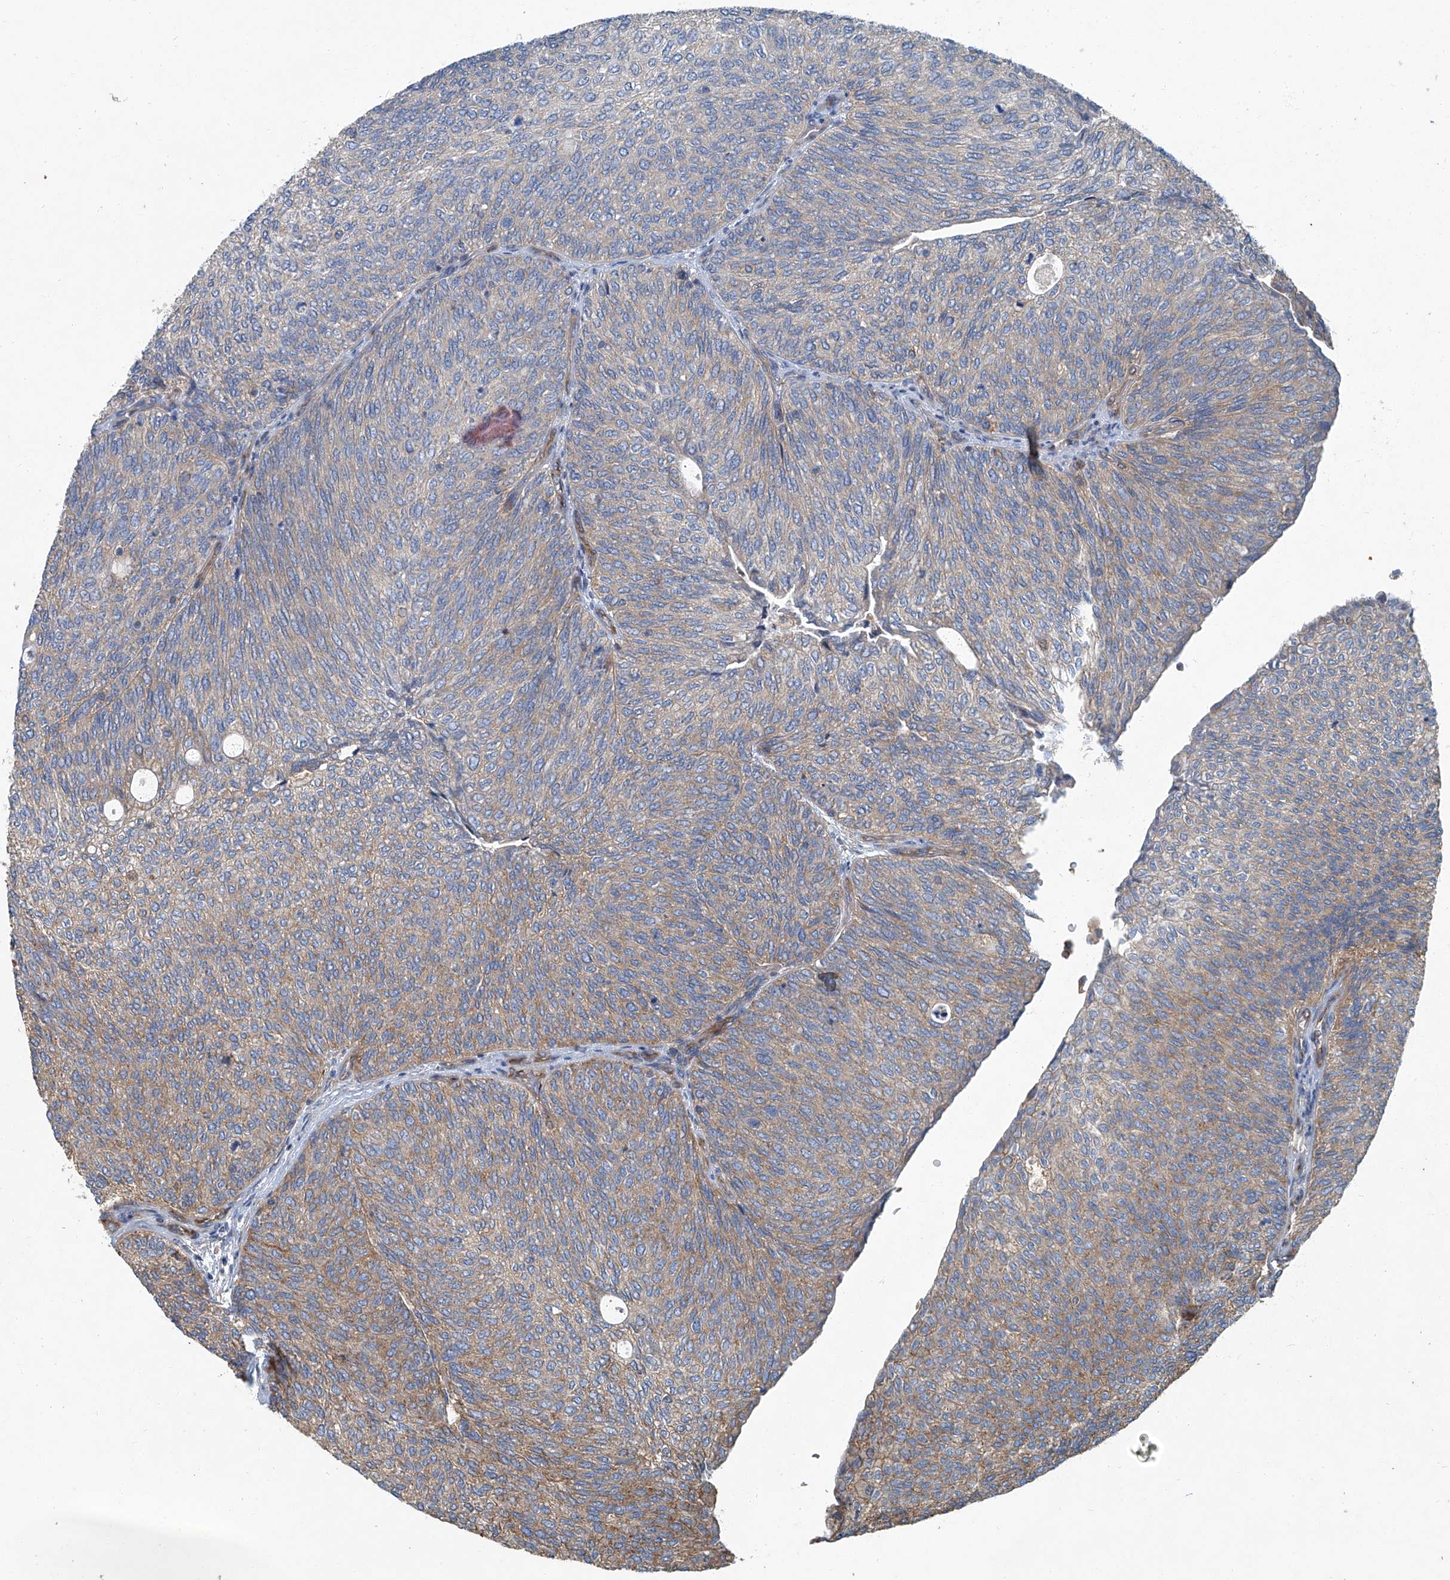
{"staining": {"intensity": "moderate", "quantity": "<25%", "location": "cytoplasmic/membranous"}, "tissue": "urothelial cancer", "cell_type": "Tumor cells", "image_type": "cancer", "snomed": [{"axis": "morphology", "description": "Urothelial carcinoma, Low grade"}, {"axis": "topography", "description": "Urinary bladder"}], "caption": "Urothelial carcinoma (low-grade) tissue displays moderate cytoplasmic/membranous positivity in approximately <25% of tumor cells Nuclei are stained in blue.", "gene": "PIGH", "patient": {"sex": "female", "age": 79}}